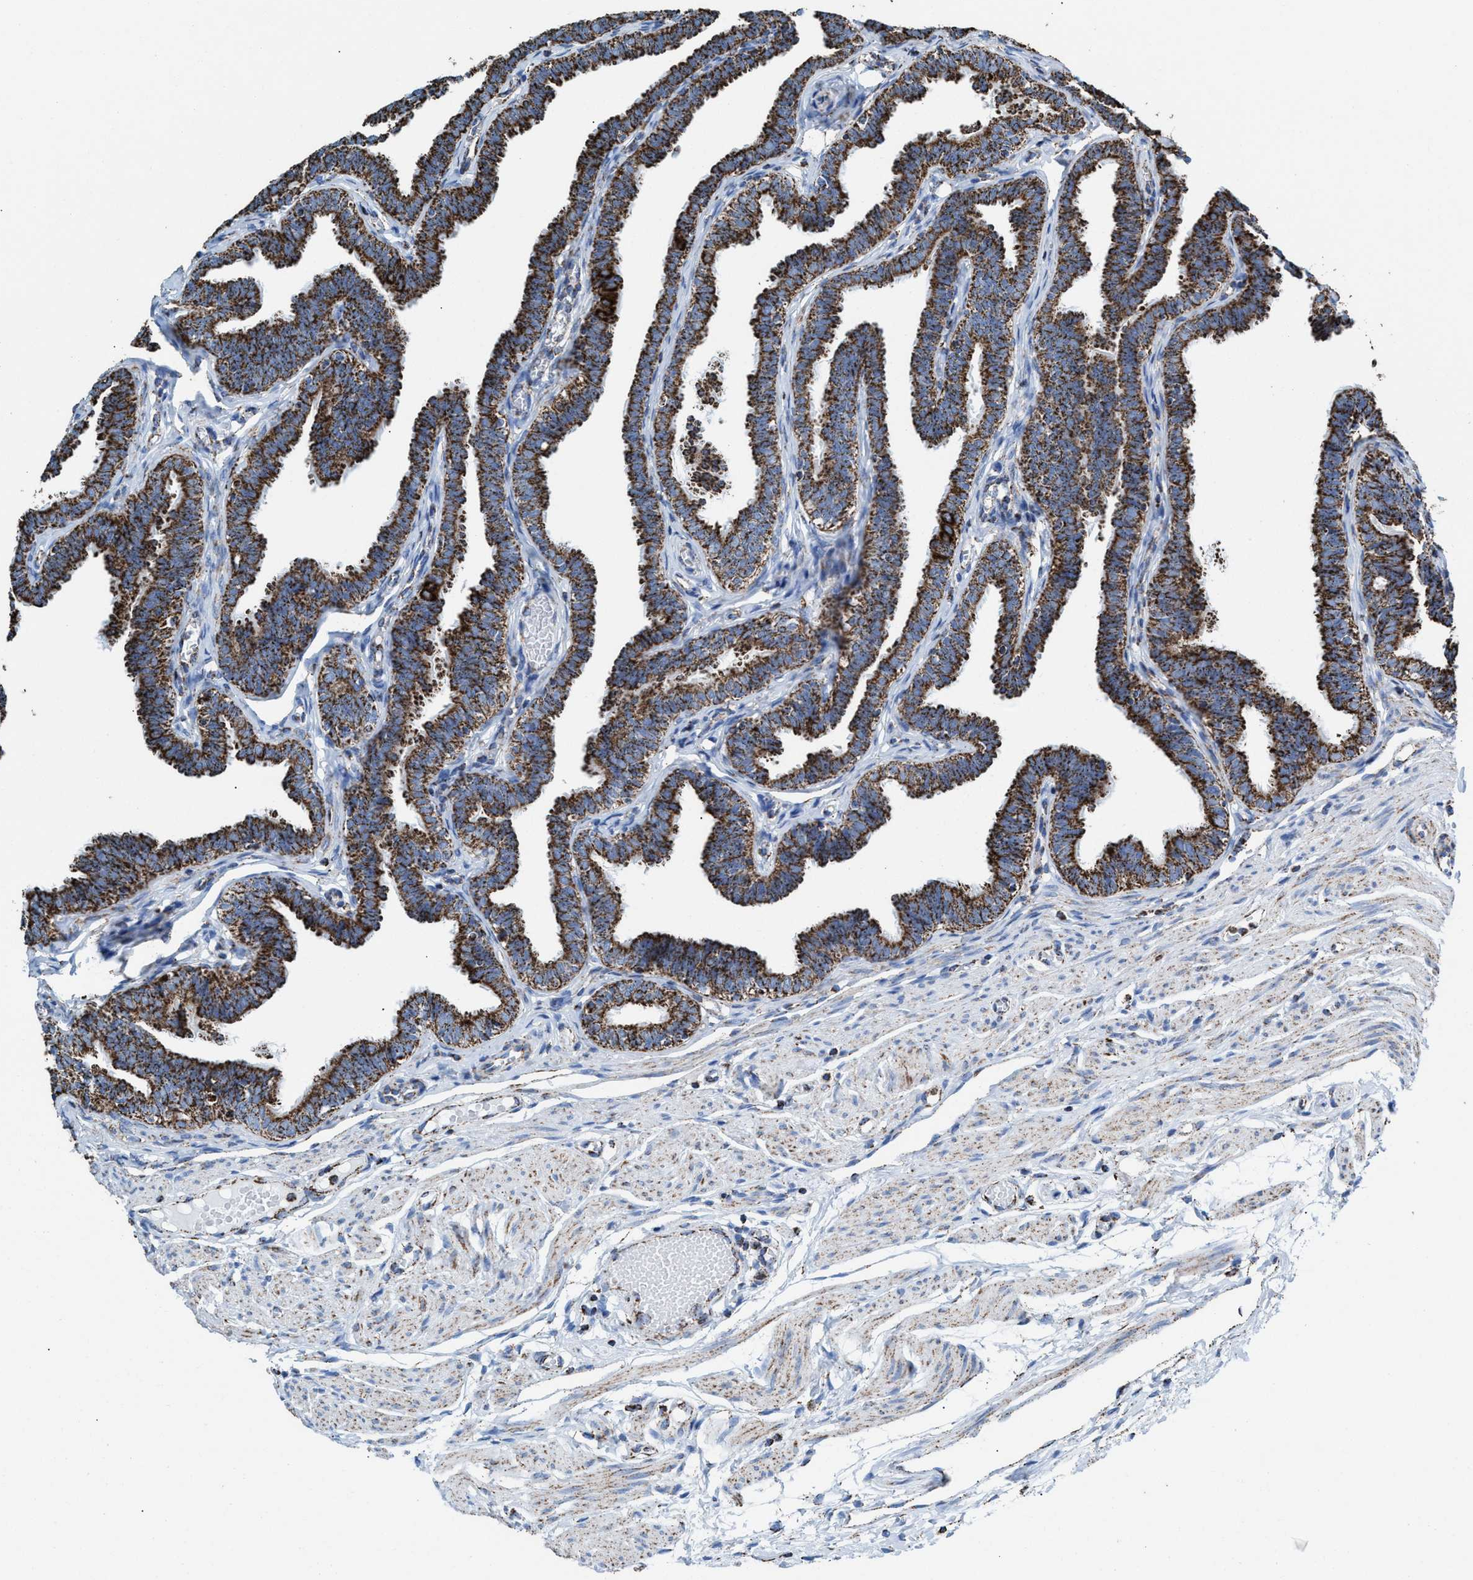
{"staining": {"intensity": "strong", "quantity": ">75%", "location": "cytoplasmic/membranous"}, "tissue": "fallopian tube", "cell_type": "Glandular cells", "image_type": "normal", "snomed": [{"axis": "morphology", "description": "Normal tissue, NOS"}, {"axis": "topography", "description": "Fallopian tube"}, {"axis": "topography", "description": "Ovary"}], "caption": "This micrograph reveals immunohistochemistry staining of unremarkable fallopian tube, with high strong cytoplasmic/membranous expression in approximately >75% of glandular cells.", "gene": "ECHS1", "patient": {"sex": "female", "age": 23}}